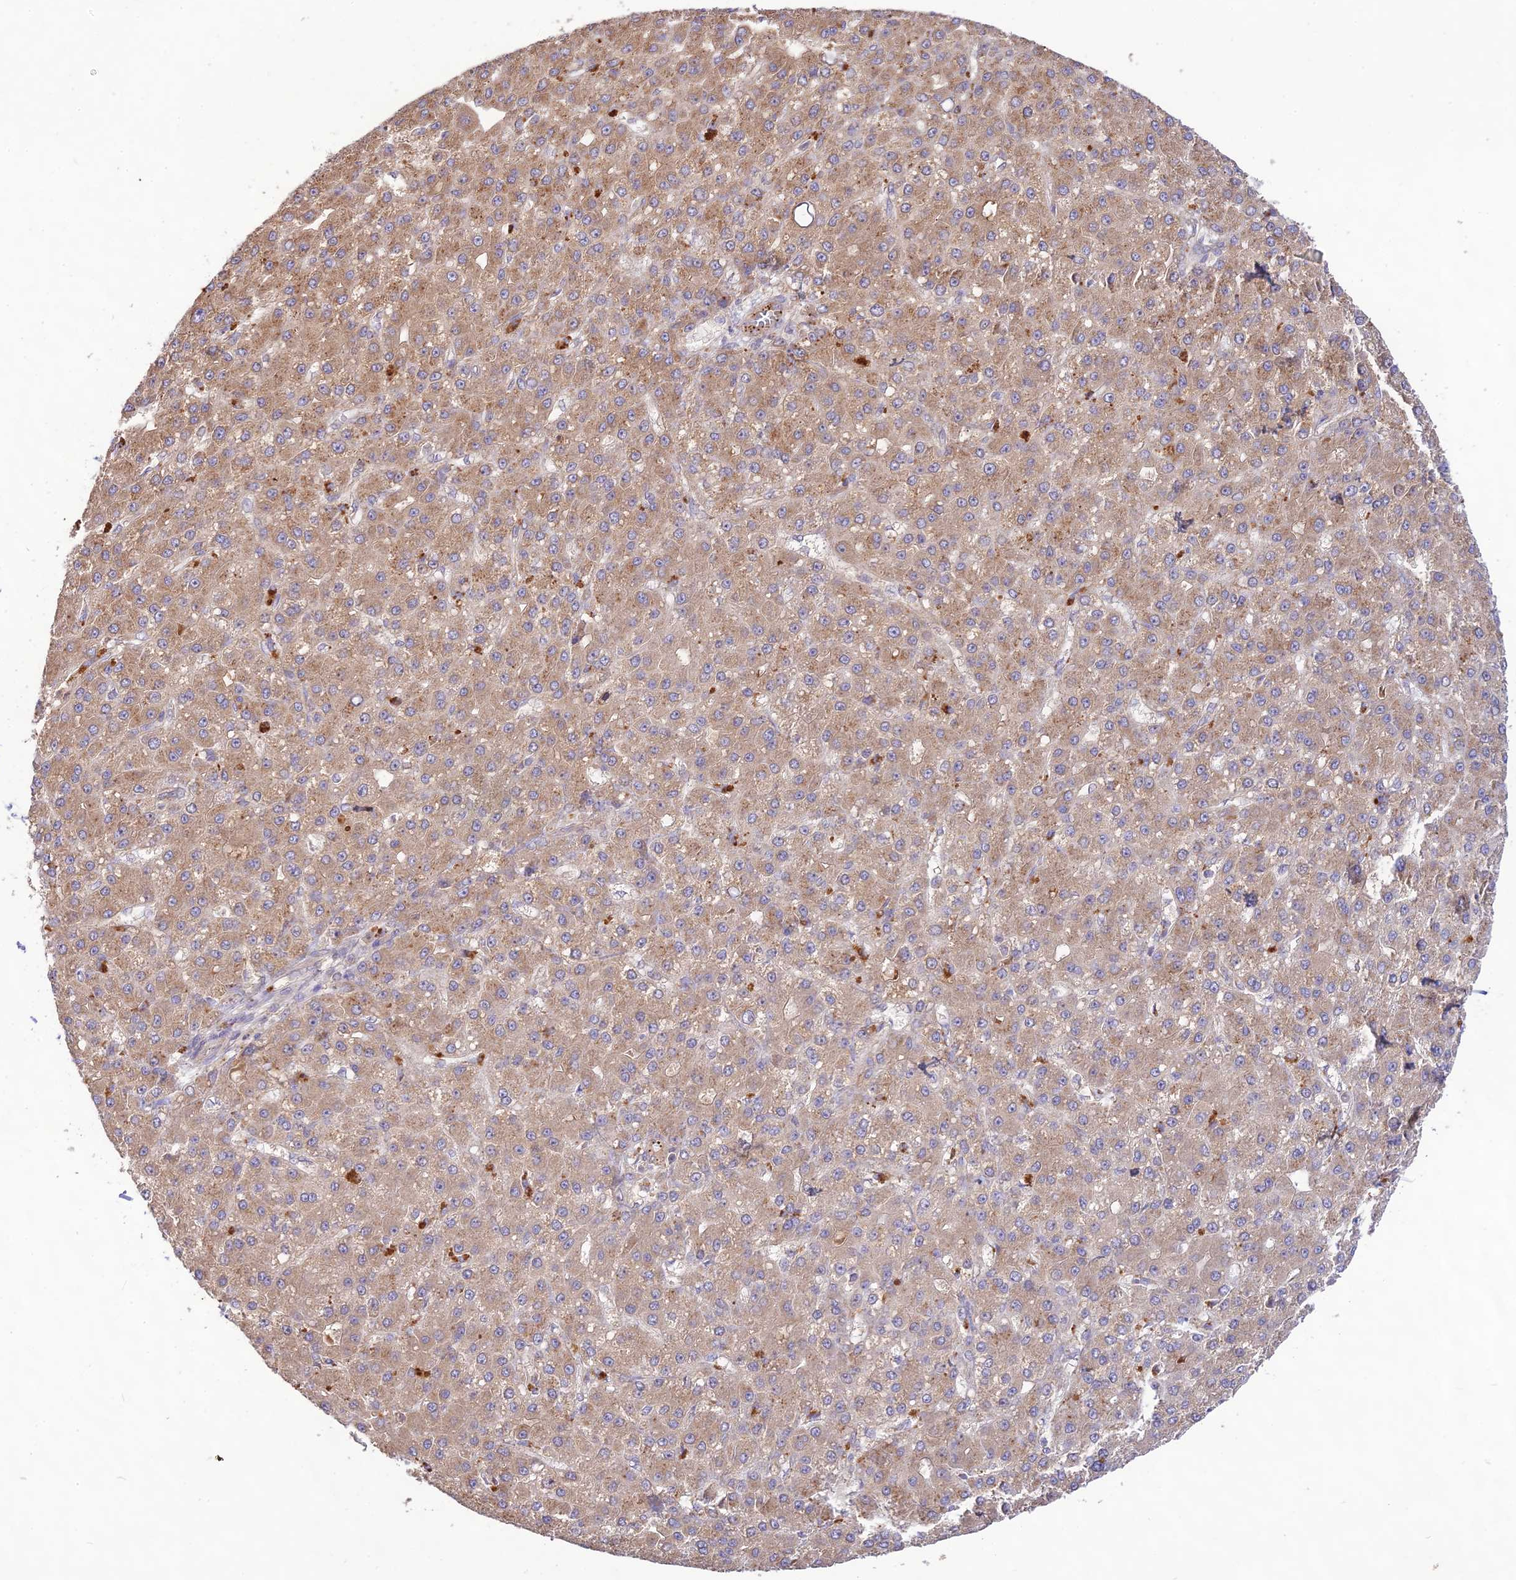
{"staining": {"intensity": "moderate", "quantity": ">75%", "location": "cytoplasmic/membranous"}, "tissue": "liver cancer", "cell_type": "Tumor cells", "image_type": "cancer", "snomed": [{"axis": "morphology", "description": "Carcinoma, Hepatocellular, NOS"}, {"axis": "topography", "description": "Liver"}], "caption": "Human liver cancer (hepatocellular carcinoma) stained with a brown dye demonstrates moderate cytoplasmic/membranous positive expression in approximately >75% of tumor cells.", "gene": "TMEM259", "patient": {"sex": "male", "age": 67}}